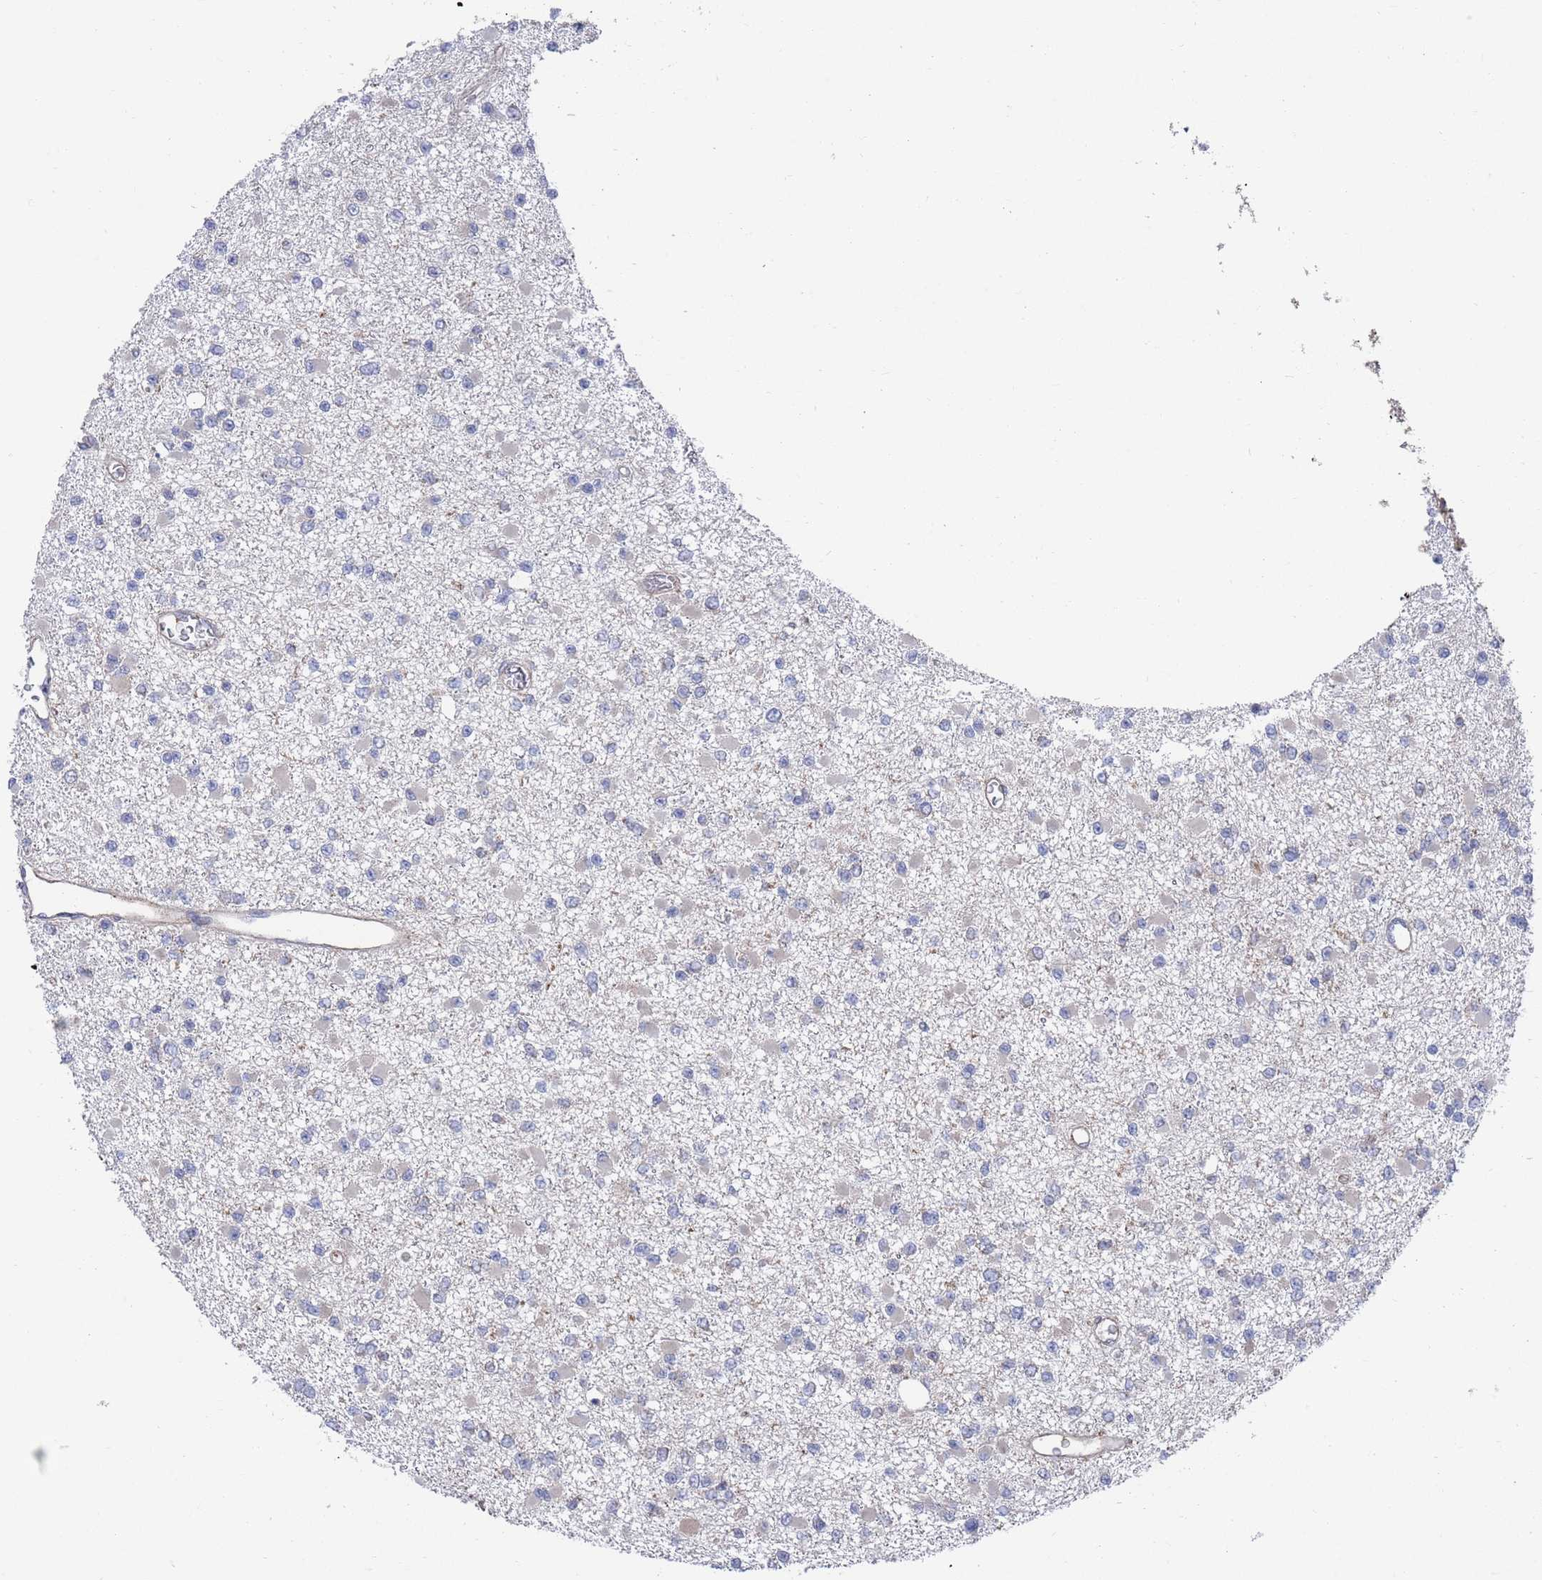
{"staining": {"intensity": "negative", "quantity": "none", "location": "none"}, "tissue": "glioma", "cell_type": "Tumor cells", "image_type": "cancer", "snomed": [{"axis": "morphology", "description": "Glioma, malignant, Low grade"}, {"axis": "topography", "description": "Brain"}], "caption": "This image is of malignant glioma (low-grade) stained with immunohistochemistry to label a protein in brown with the nuclei are counter-stained blue. There is no staining in tumor cells.", "gene": "GID8", "patient": {"sex": "female", "age": 22}}